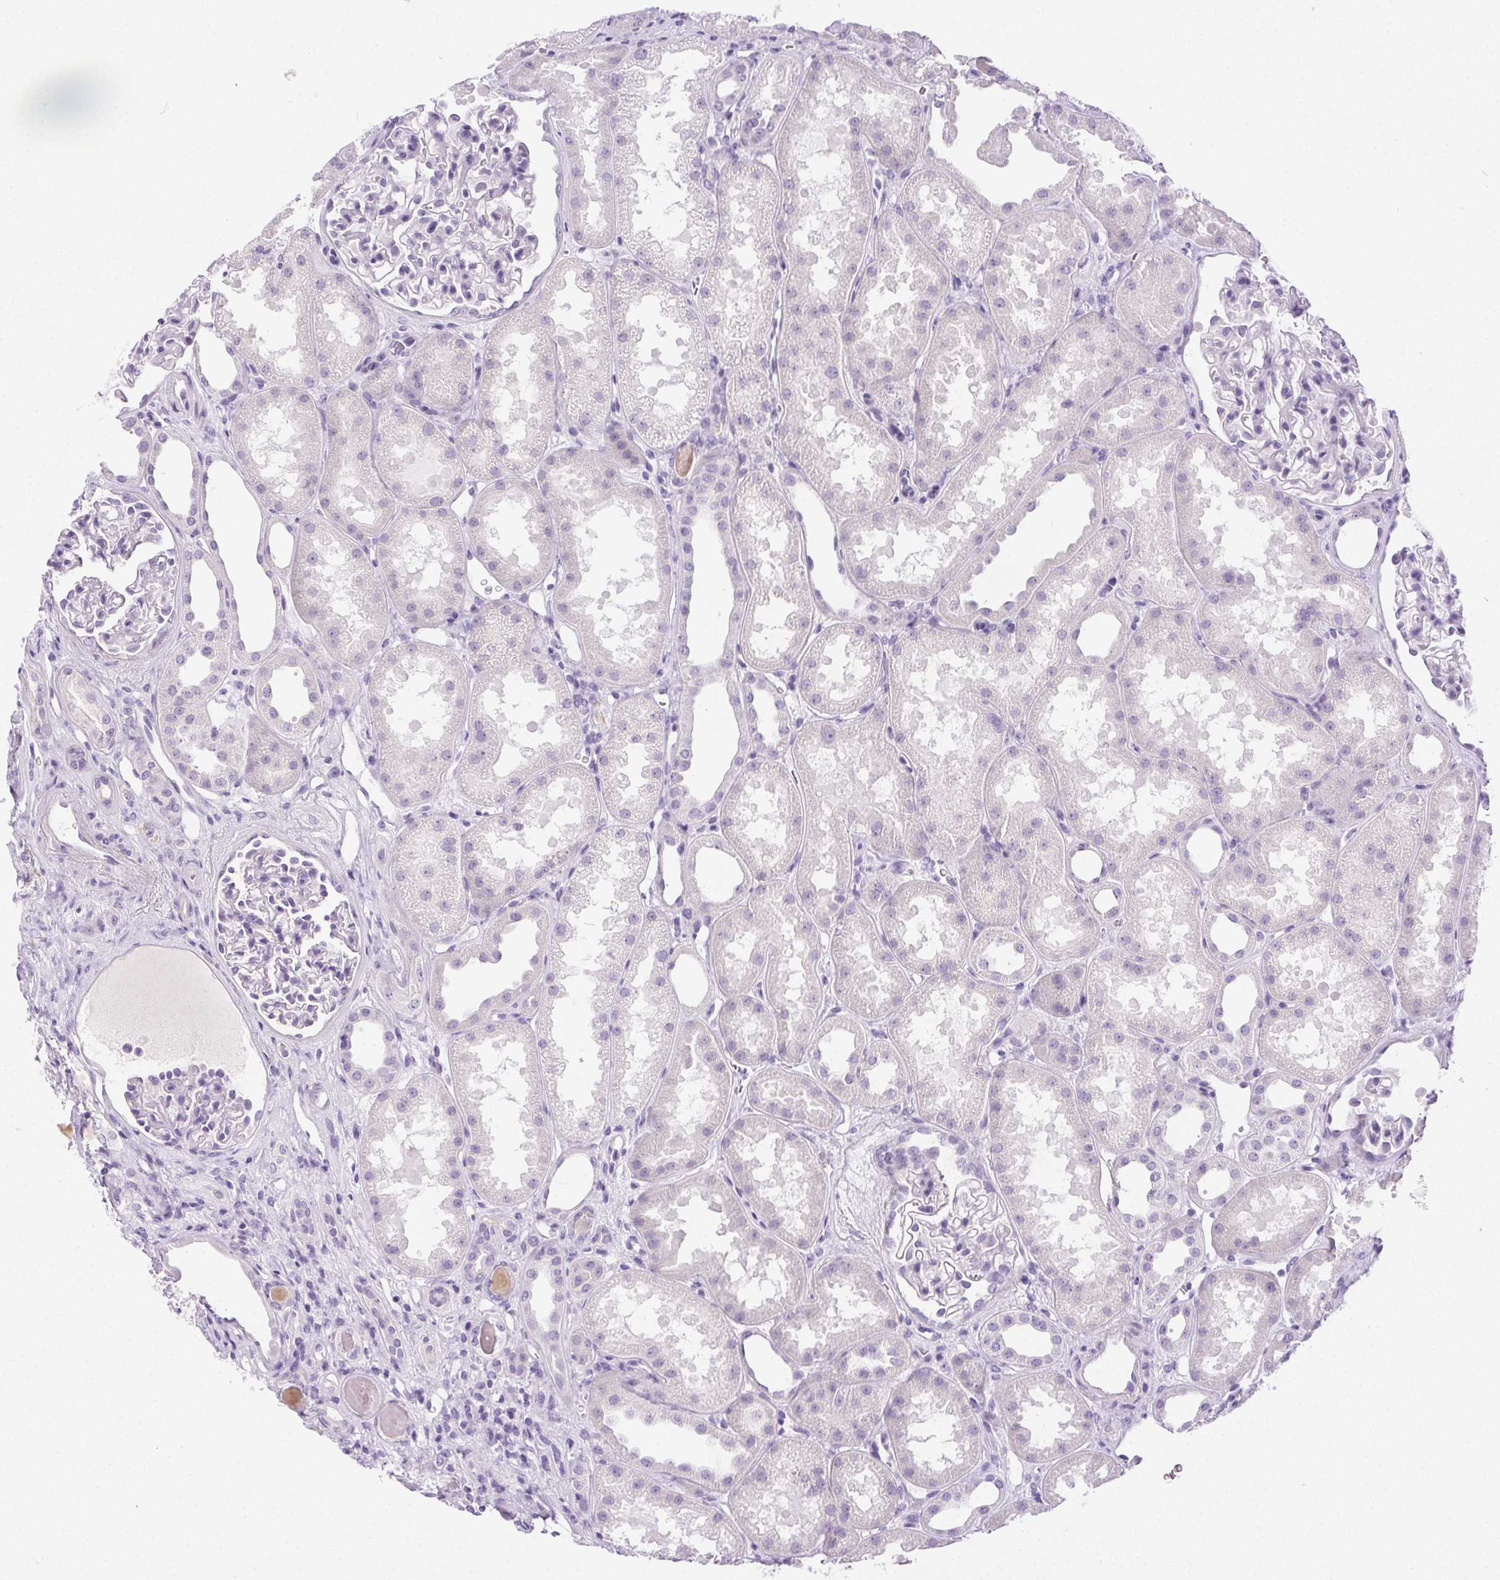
{"staining": {"intensity": "negative", "quantity": "none", "location": "none"}, "tissue": "kidney", "cell_type": "Cells in glomeruli", "image_type": "normal", "snomed": [{"axis": "morphology", "description": "Normal tissue, NOS"}, {"axis": "topography", "description": "Kidney"}], "caption": "Unremarkable kidney was stained to show a protein in brown. There is no significant positivity in cells in glomeruli. (Brightfield microscopy of DAB immunohistochemistry (IHC) at high magnification).", "gene": "C20orf85", "patient": {"sex": "male", "age": 61}}